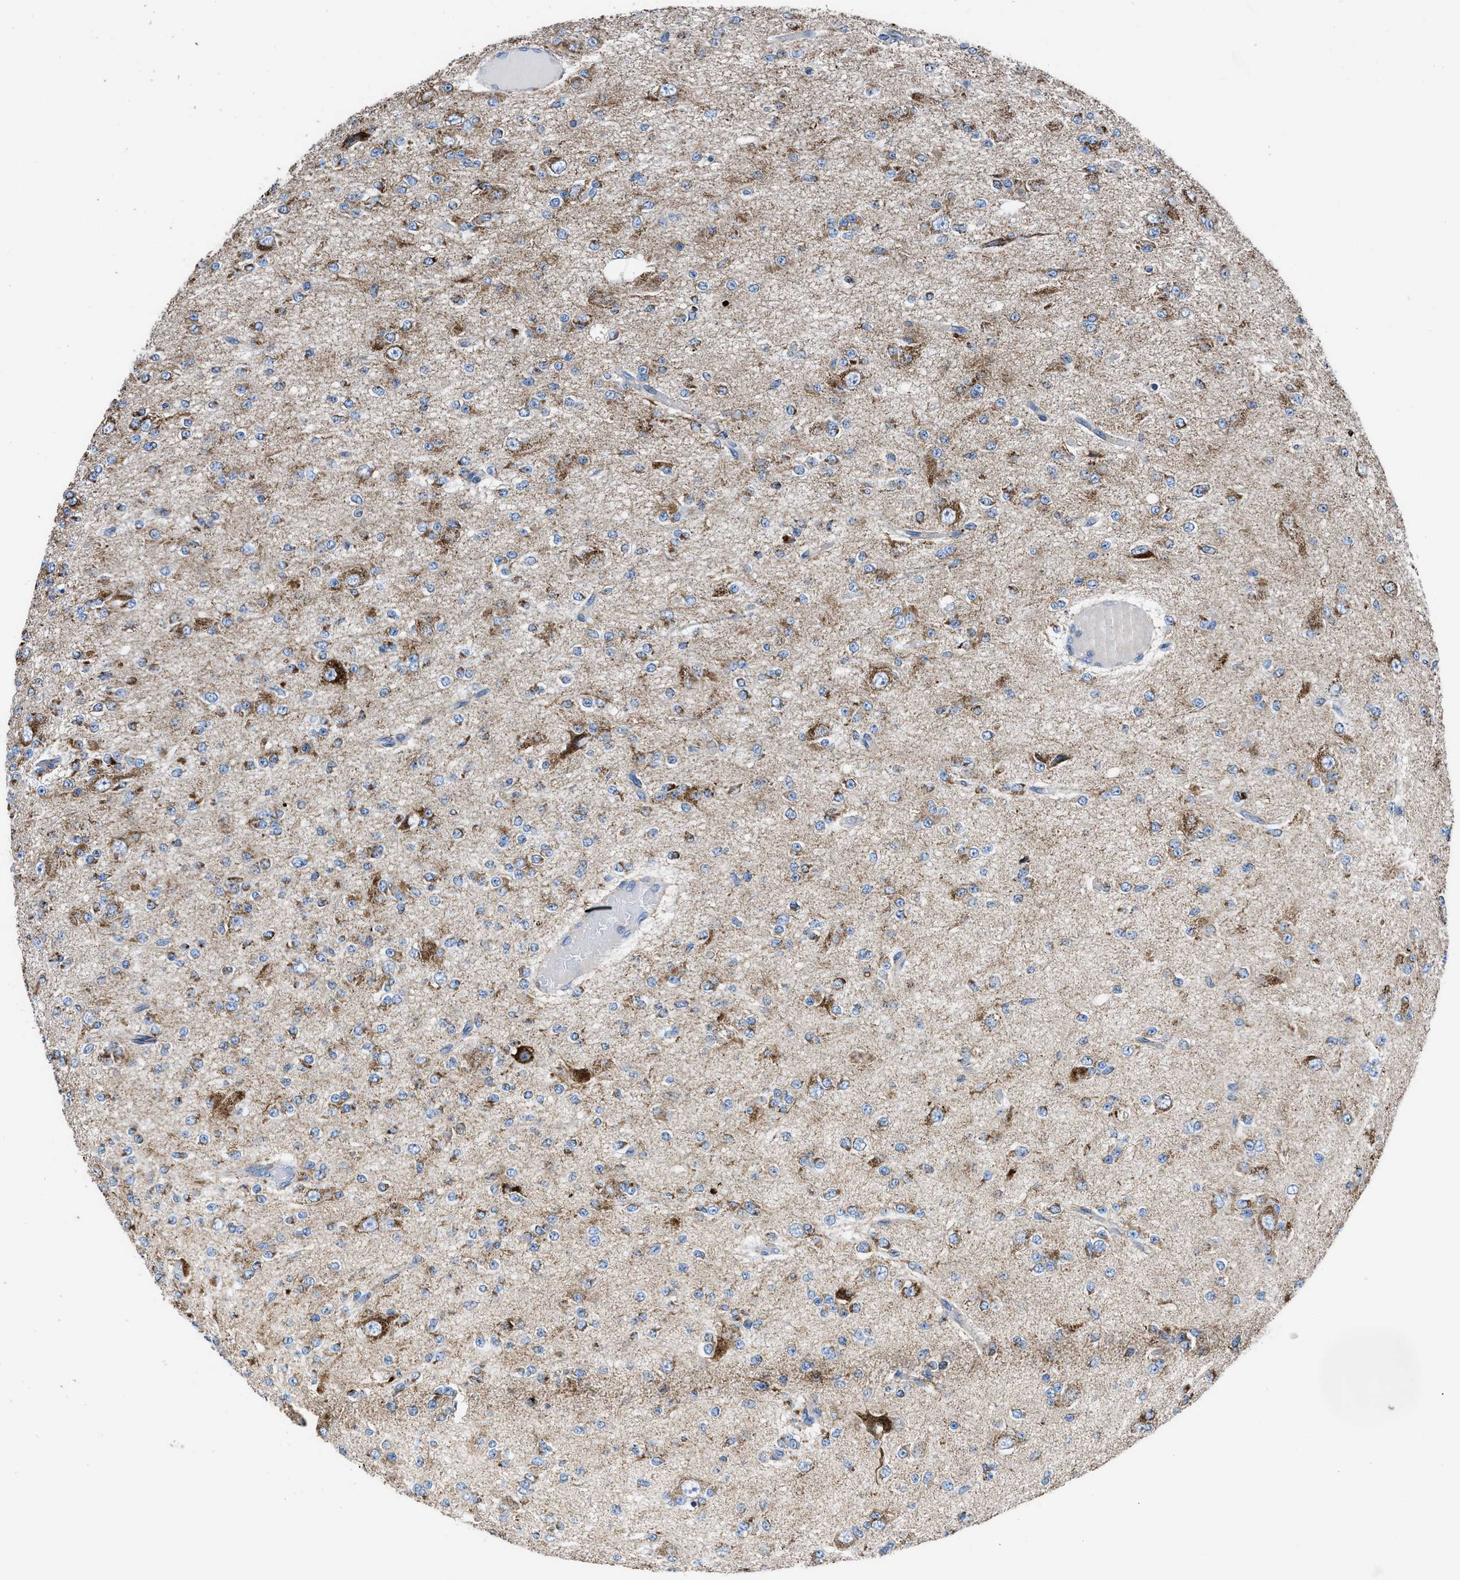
{"staining": {"intensity": "moderate", "quantity": "25%-75%", "location": "cytoplasmic/membranous"}, "tissue": "glioma", "cell_type": "Tumor cells", "image_type": "cancer", "snomed": [{"axis": "morphology", "description": "Glioma, malignant, Low grade"}, {"axis": "topography", "description": "Brain"}], "caption": "Immunohistochemistry of human glioma displays medium levels of moderate cytoplasmic/membranous staining in approximately 25%-75% of tumor cells.", "gene": "ZDHHC3", "patient": {"sex": "male", "age": 38}}